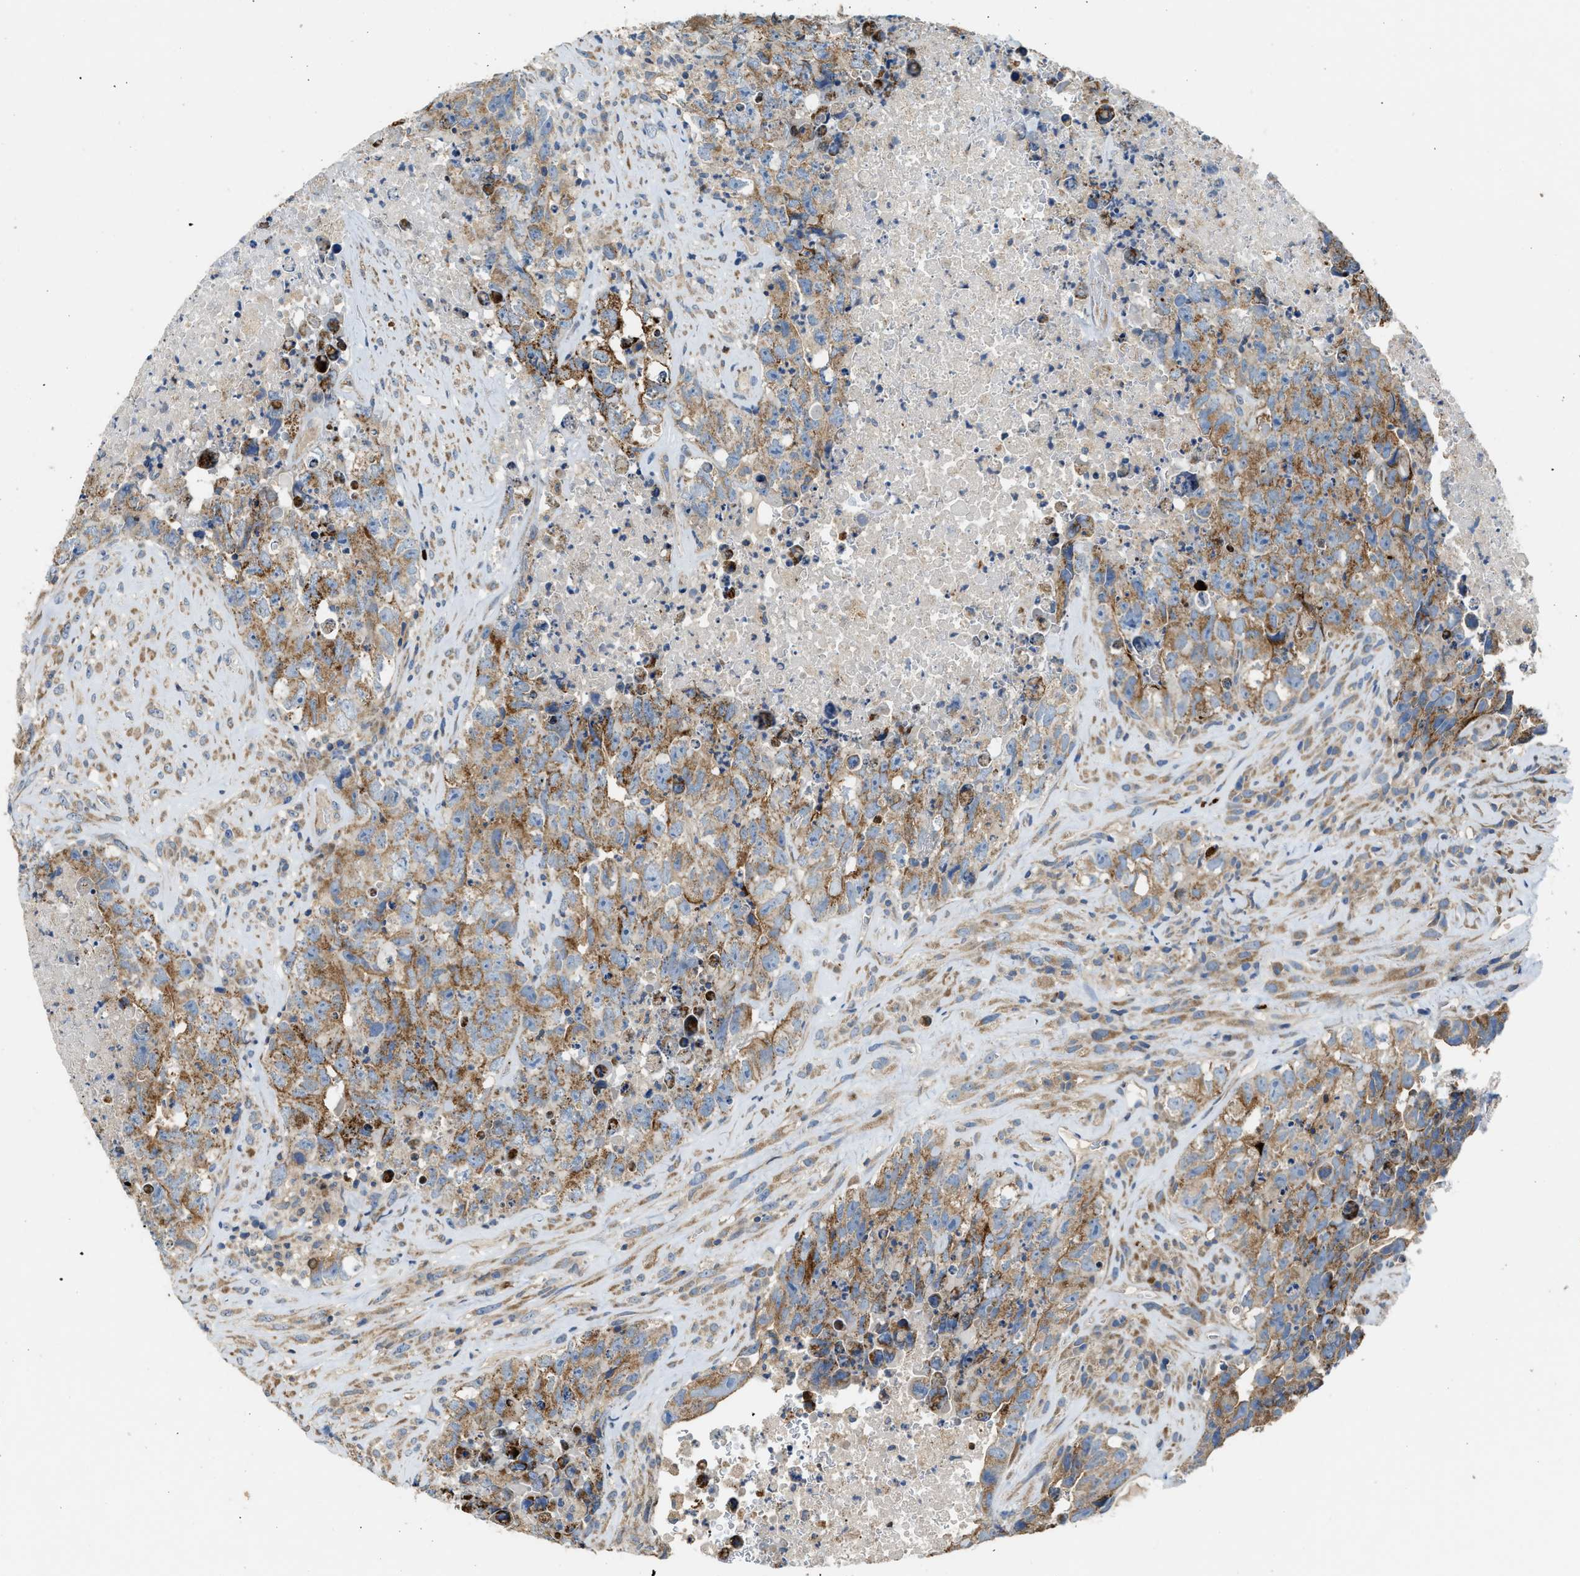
{"staining": {"intensity": "moderate", "quantity": ">75%", "location": "cytoplasmic/membranous"}, "tissue": "testis cancer", "cell_type": "Tumor cells", "image_type": "cancer", "snomed": [{"axis": "morphology", "description": "Carcinoma, Embryonal, NOS"}, {"axis": "topography", "description": "Testis"}], "caption": "Tumor cells reveal moderate cytoplasmic/membranous positivity in approximately >75% of cells in testis embryonal carcinoma.", "gene": "TMEM68", "patient": {"sex": "male", "age": 32}}